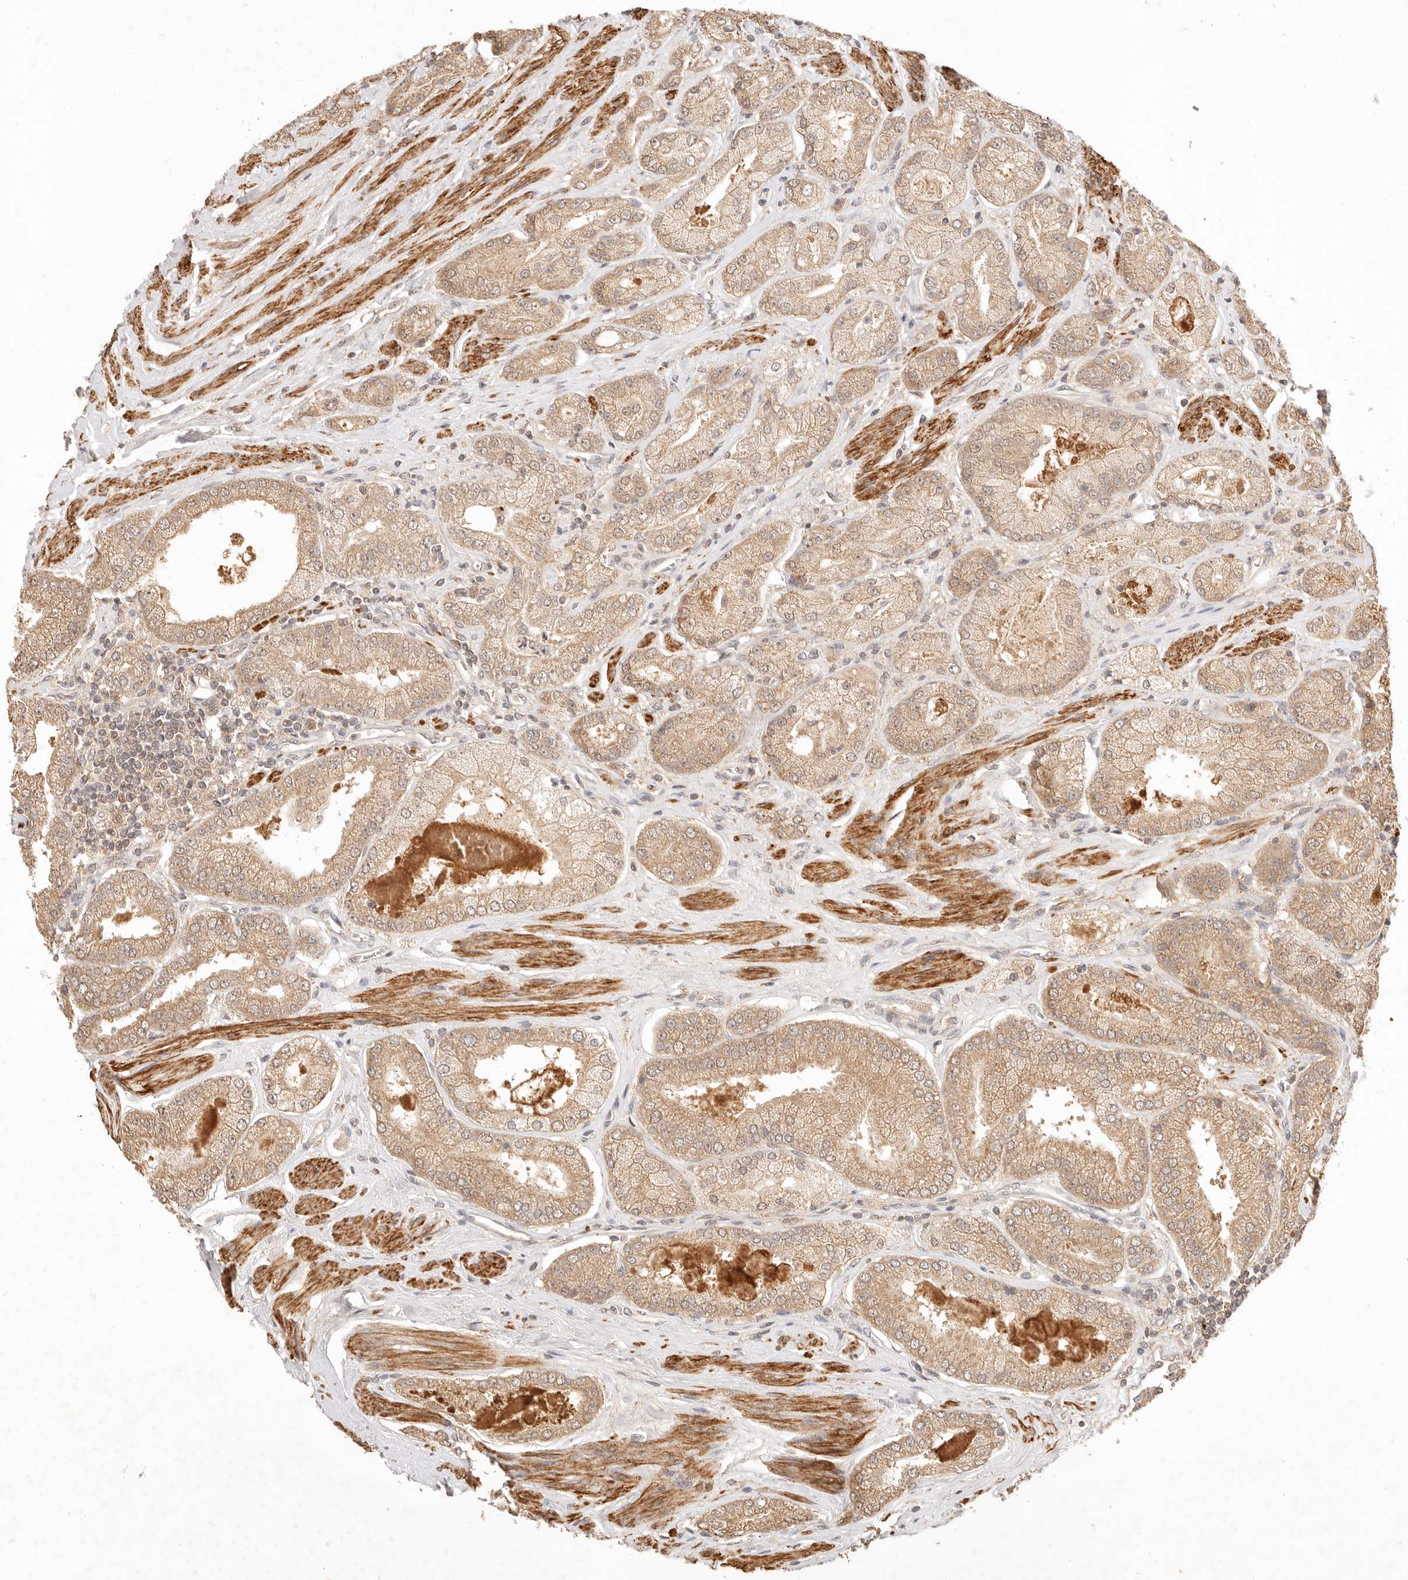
{"staining": {"intensity": "moderate", "quantity": ">75%", "location": "cytoplasmic/membranous"}, "tissue": "prostate cancer", "cell_type": "Tumor cells", "image_type": "cancer", "snomed": [{"axis": "morphology", "description": "Adenocarcinoma, High grade"}, {"axis": "topography", "description": "Prostate"}], "caption": "This is an image of immunohistochemistry staining of prostate cancer (adenocarcinoma (high-grade)), which shows moderate positivity in the cytoplasmic/membranous of tumor cells.", "gene": "TRIM11", "patient": {"sex": "male", "age": 58}}